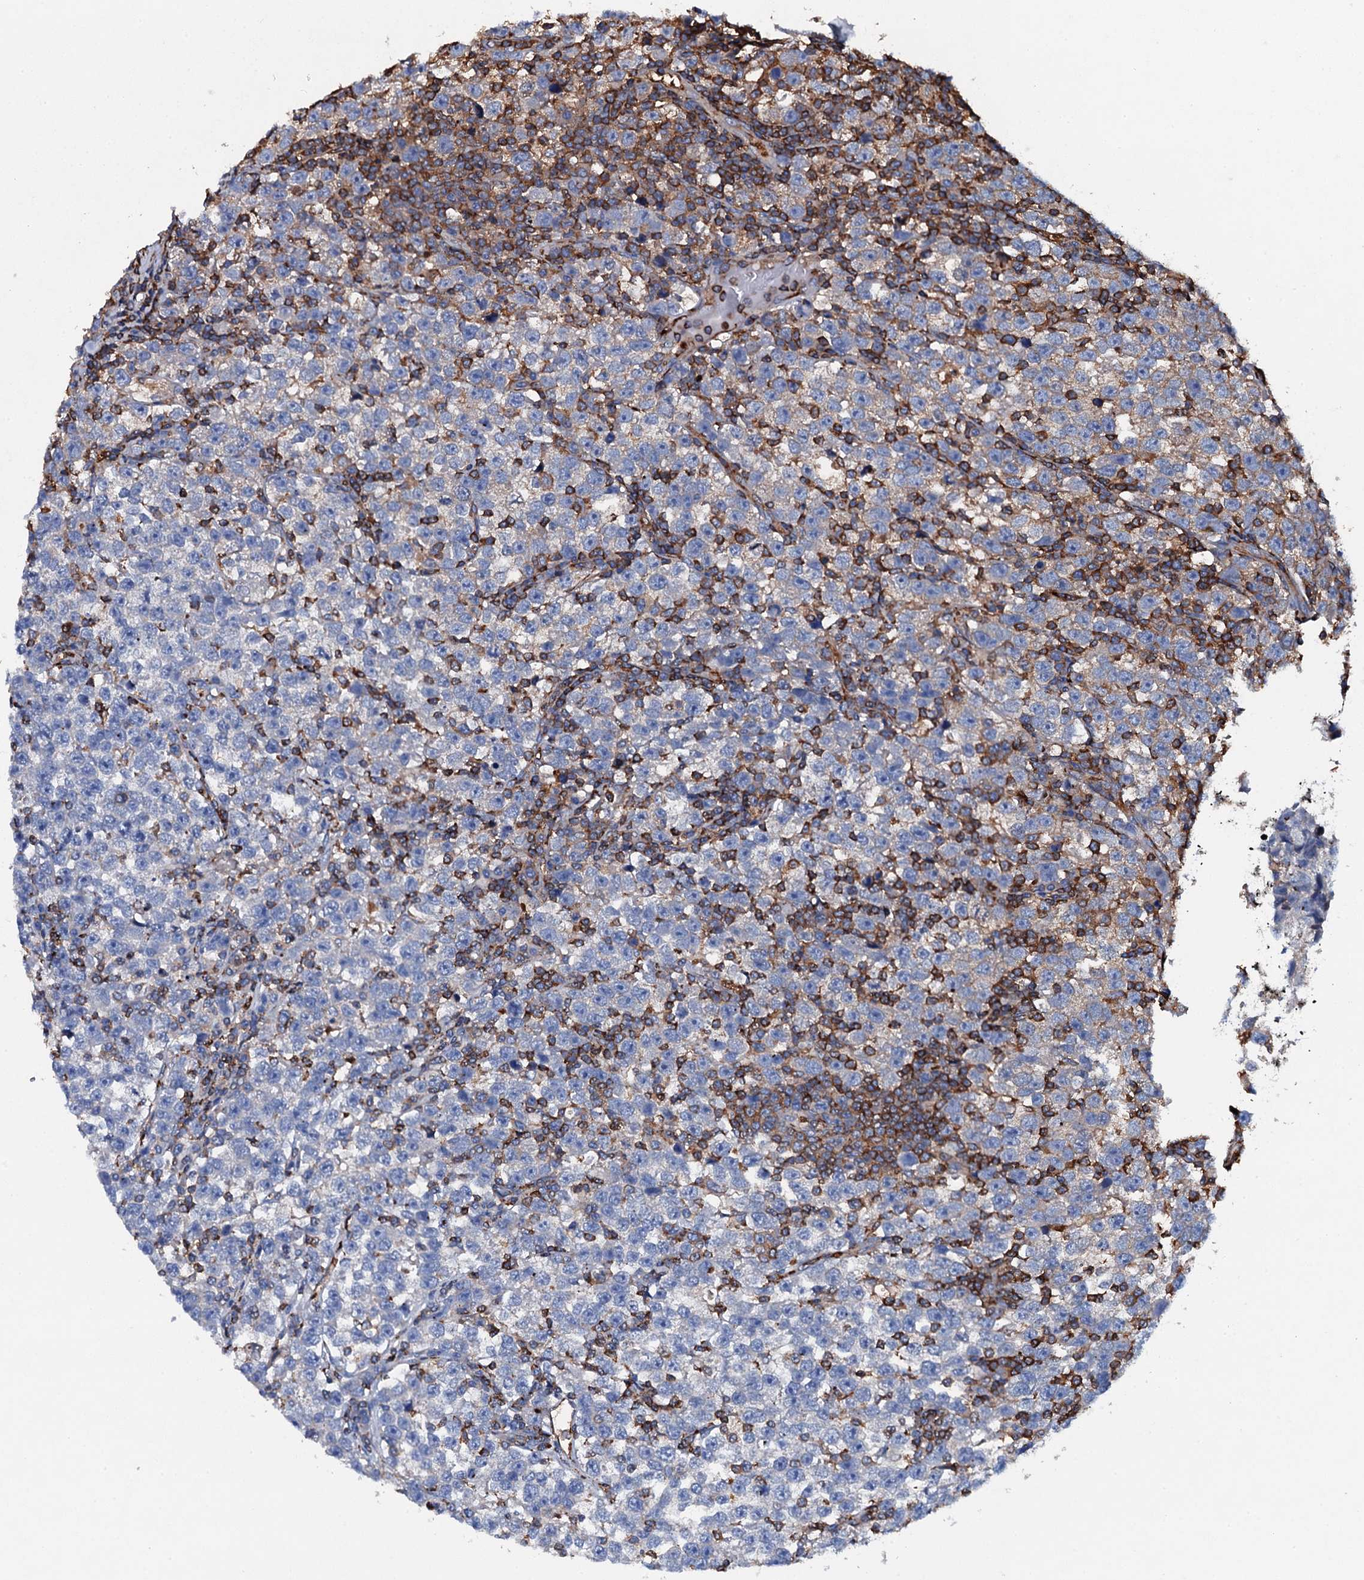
{"staining": {"intensity": "negative", "quantity": "none", "location": "none"}, "tissue": "testis cancer", "cell_type": "Tumor cells", "image_type": "cancer", "snomed": [{"axis": "morphology", "description": "Normal tissue, NOS"}, {"axis": "morphology", "description": "Seminoma, NOS"}, {"axis": "topography", "description": "Testis"}], "caption": "DAB (3,3'-diaminobenzidine) immunohistochemical staining of human testis cancer (seminoma) reveals no significant positivity in tumor cells. (Immunohistochemistry, brightfield microscopy, high magnification).", "gene": "MS4A4E", "patient": {"sex": "male", "age": 43}}